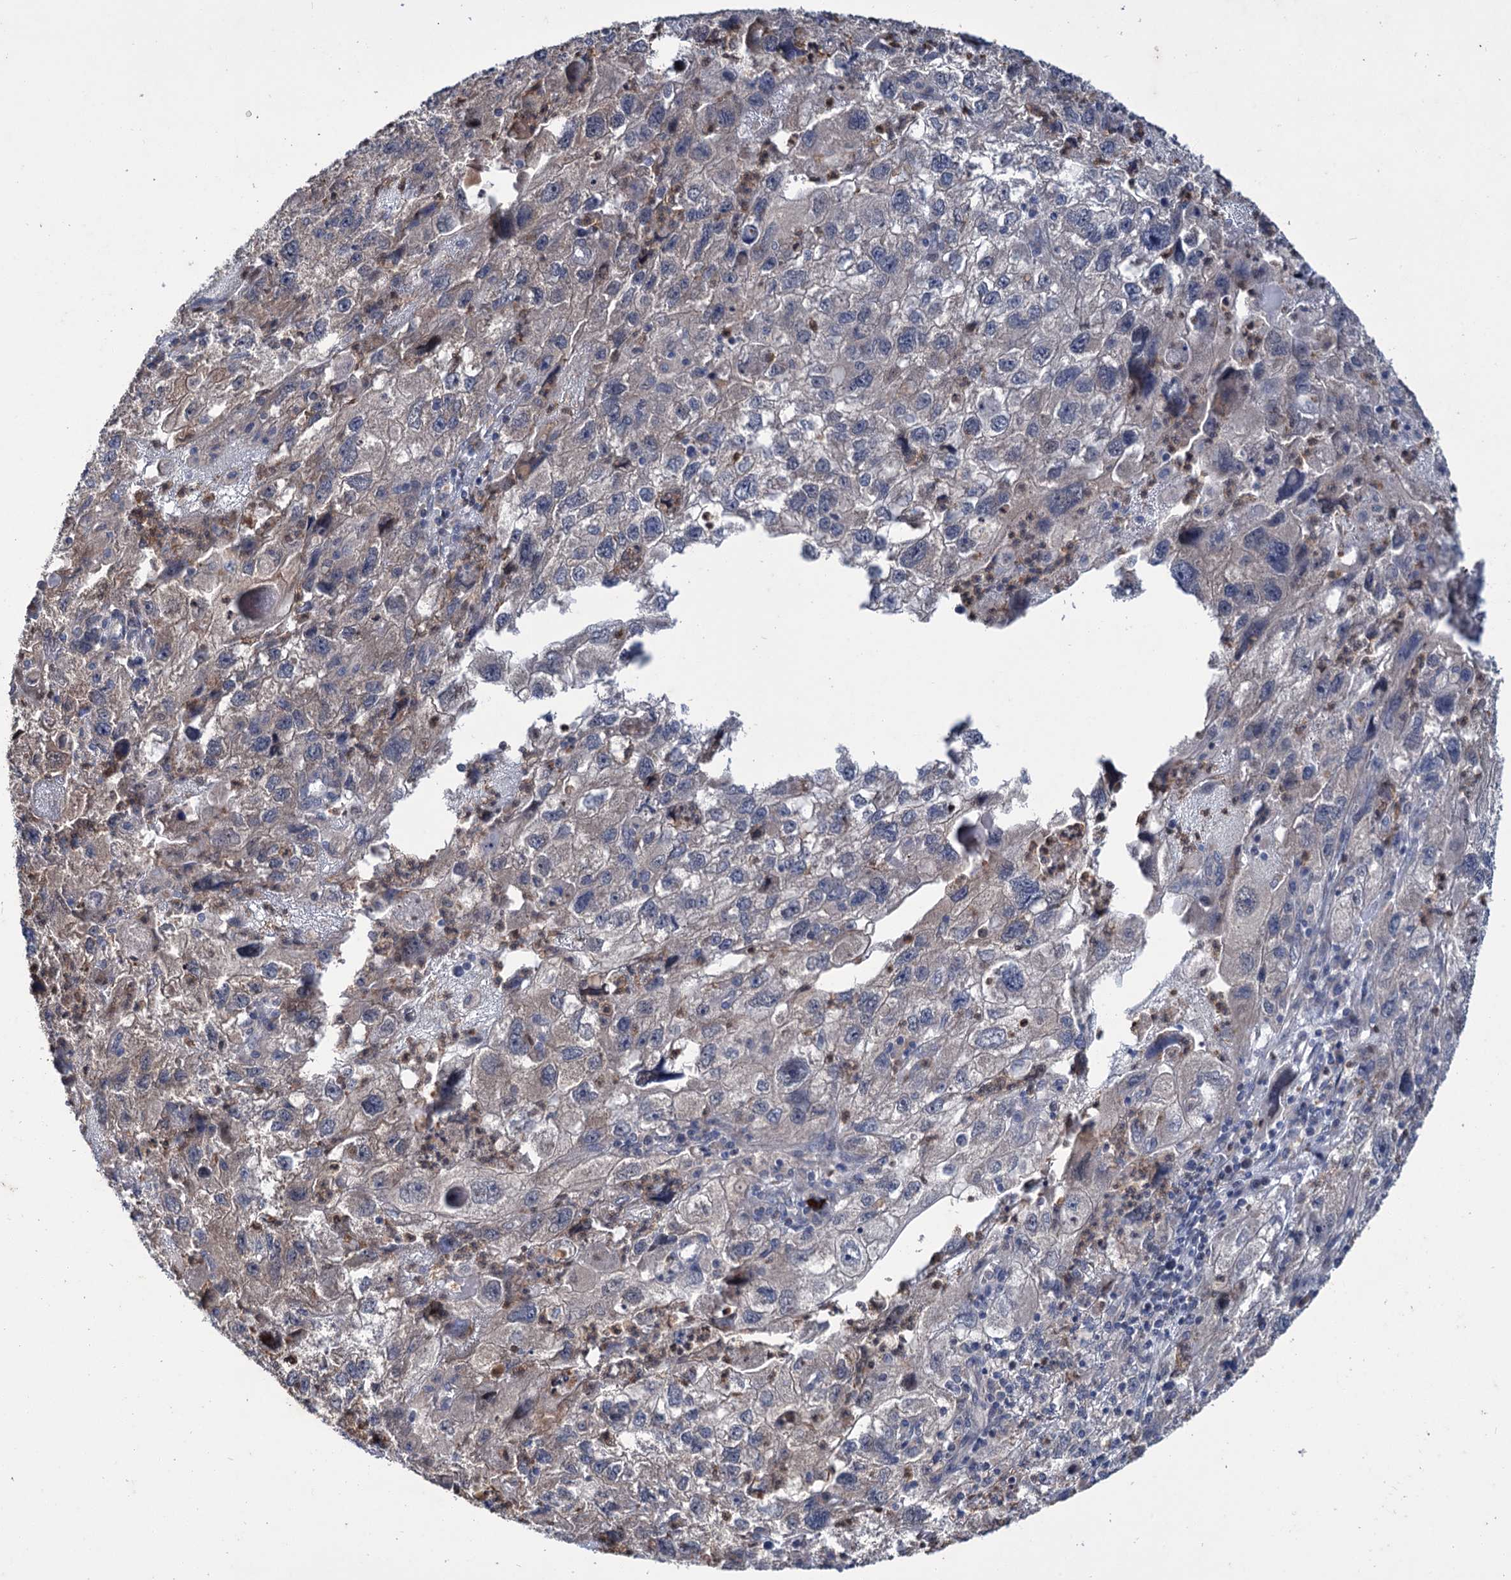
{"staining": {"intensity": "negative", "quantity": "none", "location": "none"}, "tissue": "endometrial cancer", "cell_type": "Tumor cells", "image_type": "cancer", "snomed": [{"axis": "morphology", "description": "Adenocarcinoma, NOS"}, {"axis": "topography", "description": "Endometrium"}], "caption": "Image shows no significant protein positivity in tumor cells of adenocarcinoma (endometrial). The staining is performed using DAB (3,3'-diaminobenzidine) brown chromogen with nuclei counter-stained in using hematoxylin.", "gene": "PTPN3", "patient": {"sex": "female", "age": 49}}